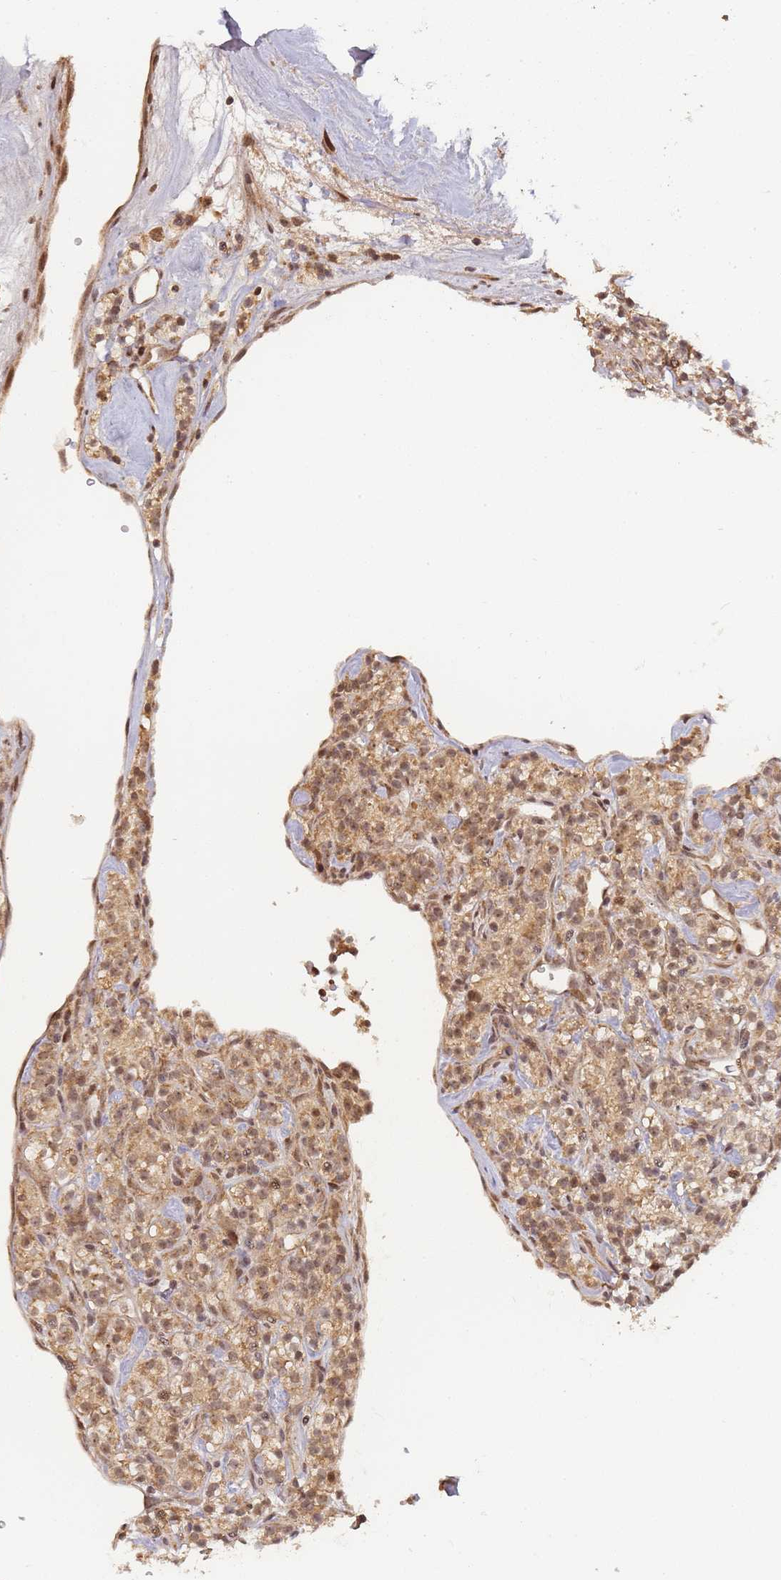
{"staining": {"intensity": "moderate", "quantity": ">75%", "location": "cytoplasmic/membranous,nuclear"}, "tissue": "renal cancer", "cell_type": "Tumor cells", "image_type": "cancer", "snomed": [{"axis": "morphology", "description": "Adenocarcinoma, NOS"}, {"axis": "topography", "description": "Kidney"}], "caption": "Immunohistochemical staining of renal cancer exhibits medium levels of moderate cytoplasmic/membranous and nuclear protein expression in about >75% of tumor cells.", "gene": "ZNF497", "patient": {"sex": "male", "age": 77}}